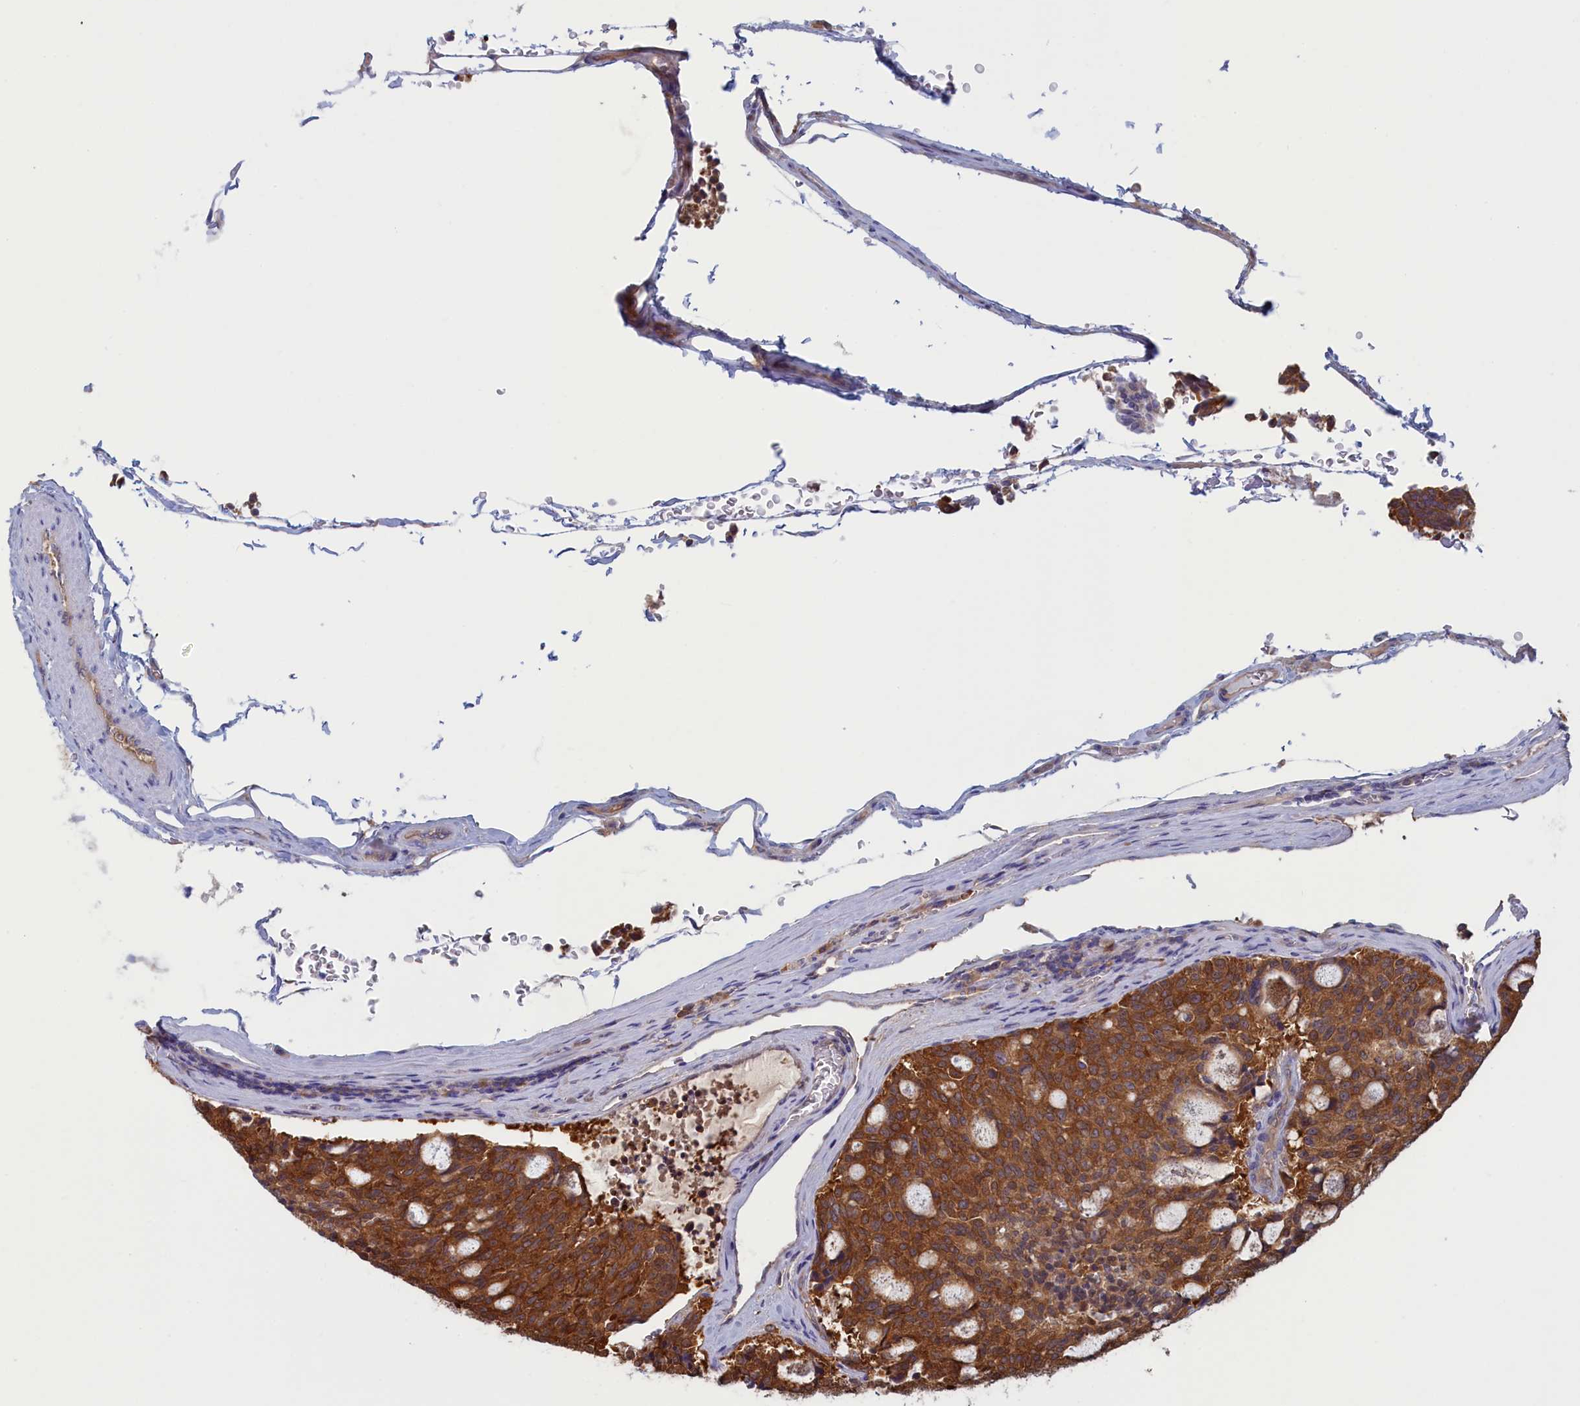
{"staining": {"intensity": "strong", "quantity": ">75%", "location": "cytoplasmic/membranous"}, "tissue": "carcinoid", "cell_type": "Tumor cells", "image_type": "cancer", "snomed": [{"axis": "morphology", "description": "Carcinoid, malignant, NOS"}, {"axis": "topography", "description": "Pancreas"}], "caption": "Protein staining of carcinoid (malignant) tissue displays strong cytoplasmic/membranous expression in about >75% of tumor cells. (DAB IHC with brightfield microscopy, high magnification).", "gene": "SYNDIG1L", "patient": {"sex": "female", "age": 54}}